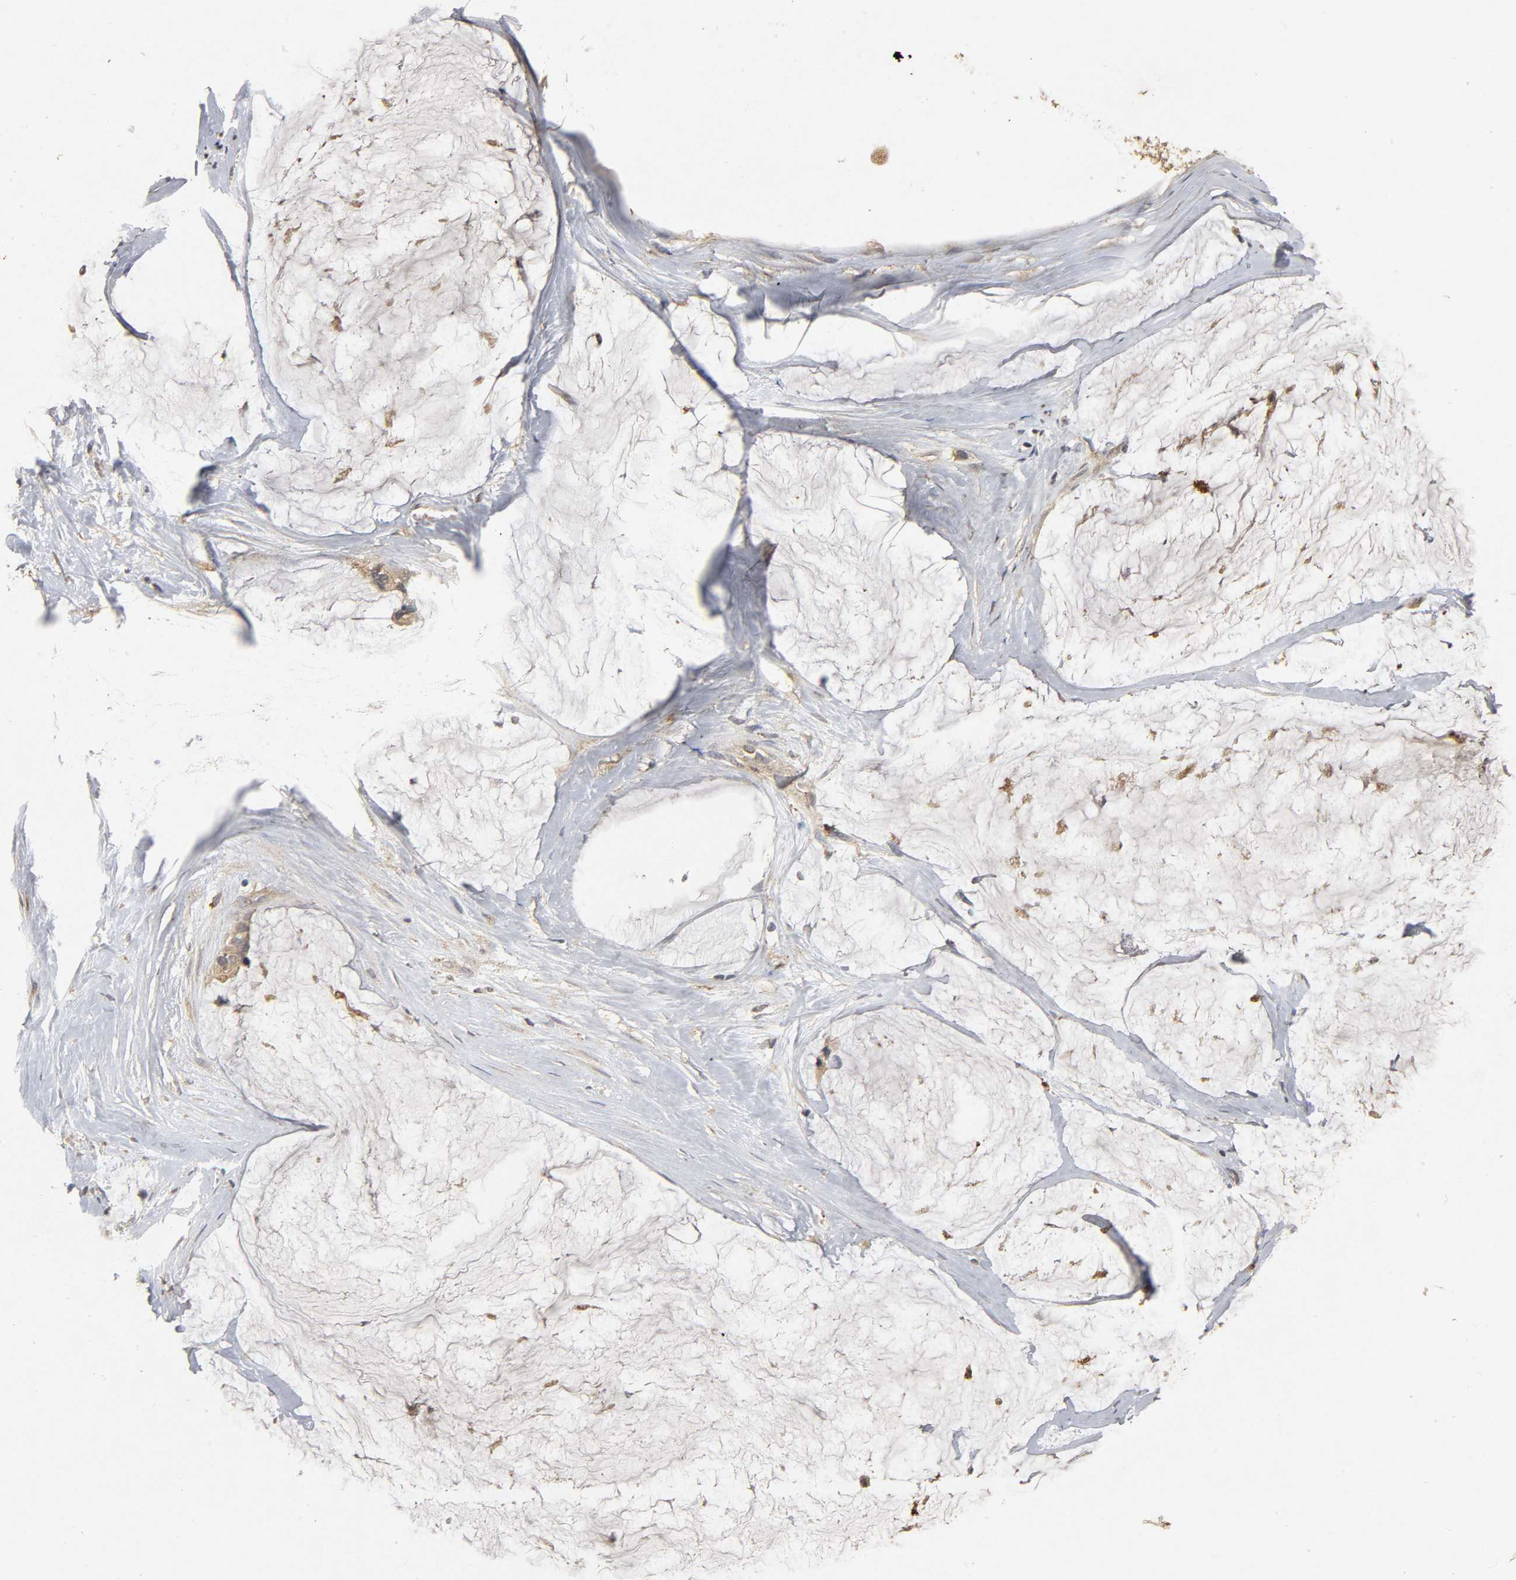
{"staining": {"intensity": "weak", "quantity": ">75%", "location": "cytoplasmic/membranous"}, "tissue": "ovarian cancer", "cell_type": "Tumor cells", "image_type": "cancer", "snomed": [{"axis": "morphology", "description": "Cystadenocarcinoma, mucinous, NOS"}, {"axis": "topography", "description": "Ovary"}], "caption": "Brown immunohistochemical staining in ovarian mucinous cystadenocarcinoma displays weak cytoplasmic/membranous staining in about >75% of tumor cells.", "gene": "TRAF6", "patient": {"sex": "female", "age": 39}}